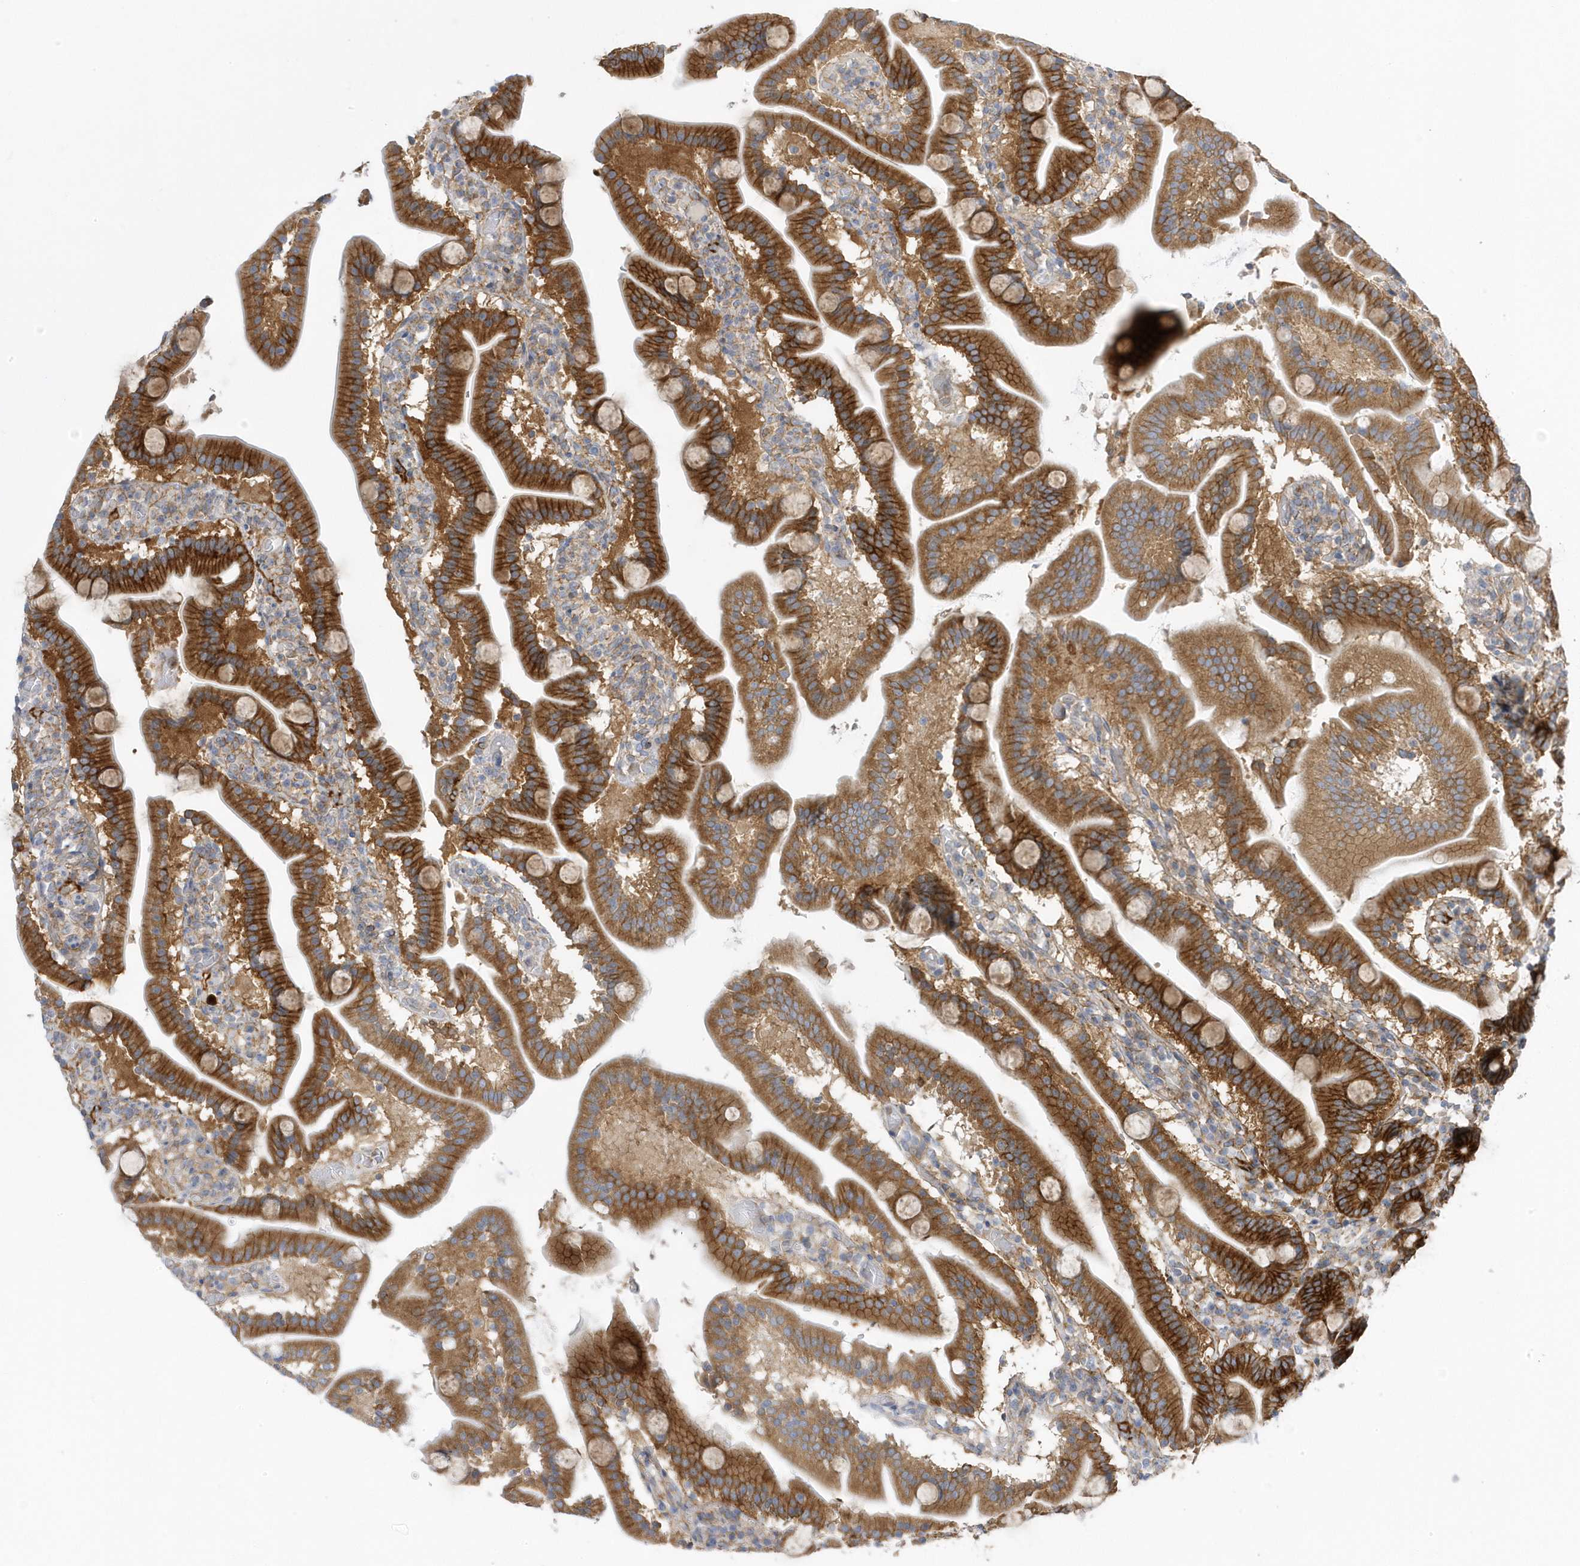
{"staining": {"intensity": "strong", "quantity": ">75%", "location": "cytoplasmic/membranous"}, "tissue": "duodenum", "cell_type": "Glandular cells", "image_type": "normal", "snomed": [{"axis": "morphology", "description": "Normal tissue, NOS"}, {"axis": "topography", "description": "Duodenum"}], "caption": "Duodenum stained with a brown dye demonstrates strong cytoplasmic/membranous positive positivity in approximately >75% of glandular cells.", "gene": "ANAPC1", "patient": {"sex": "male", "age": 55}}